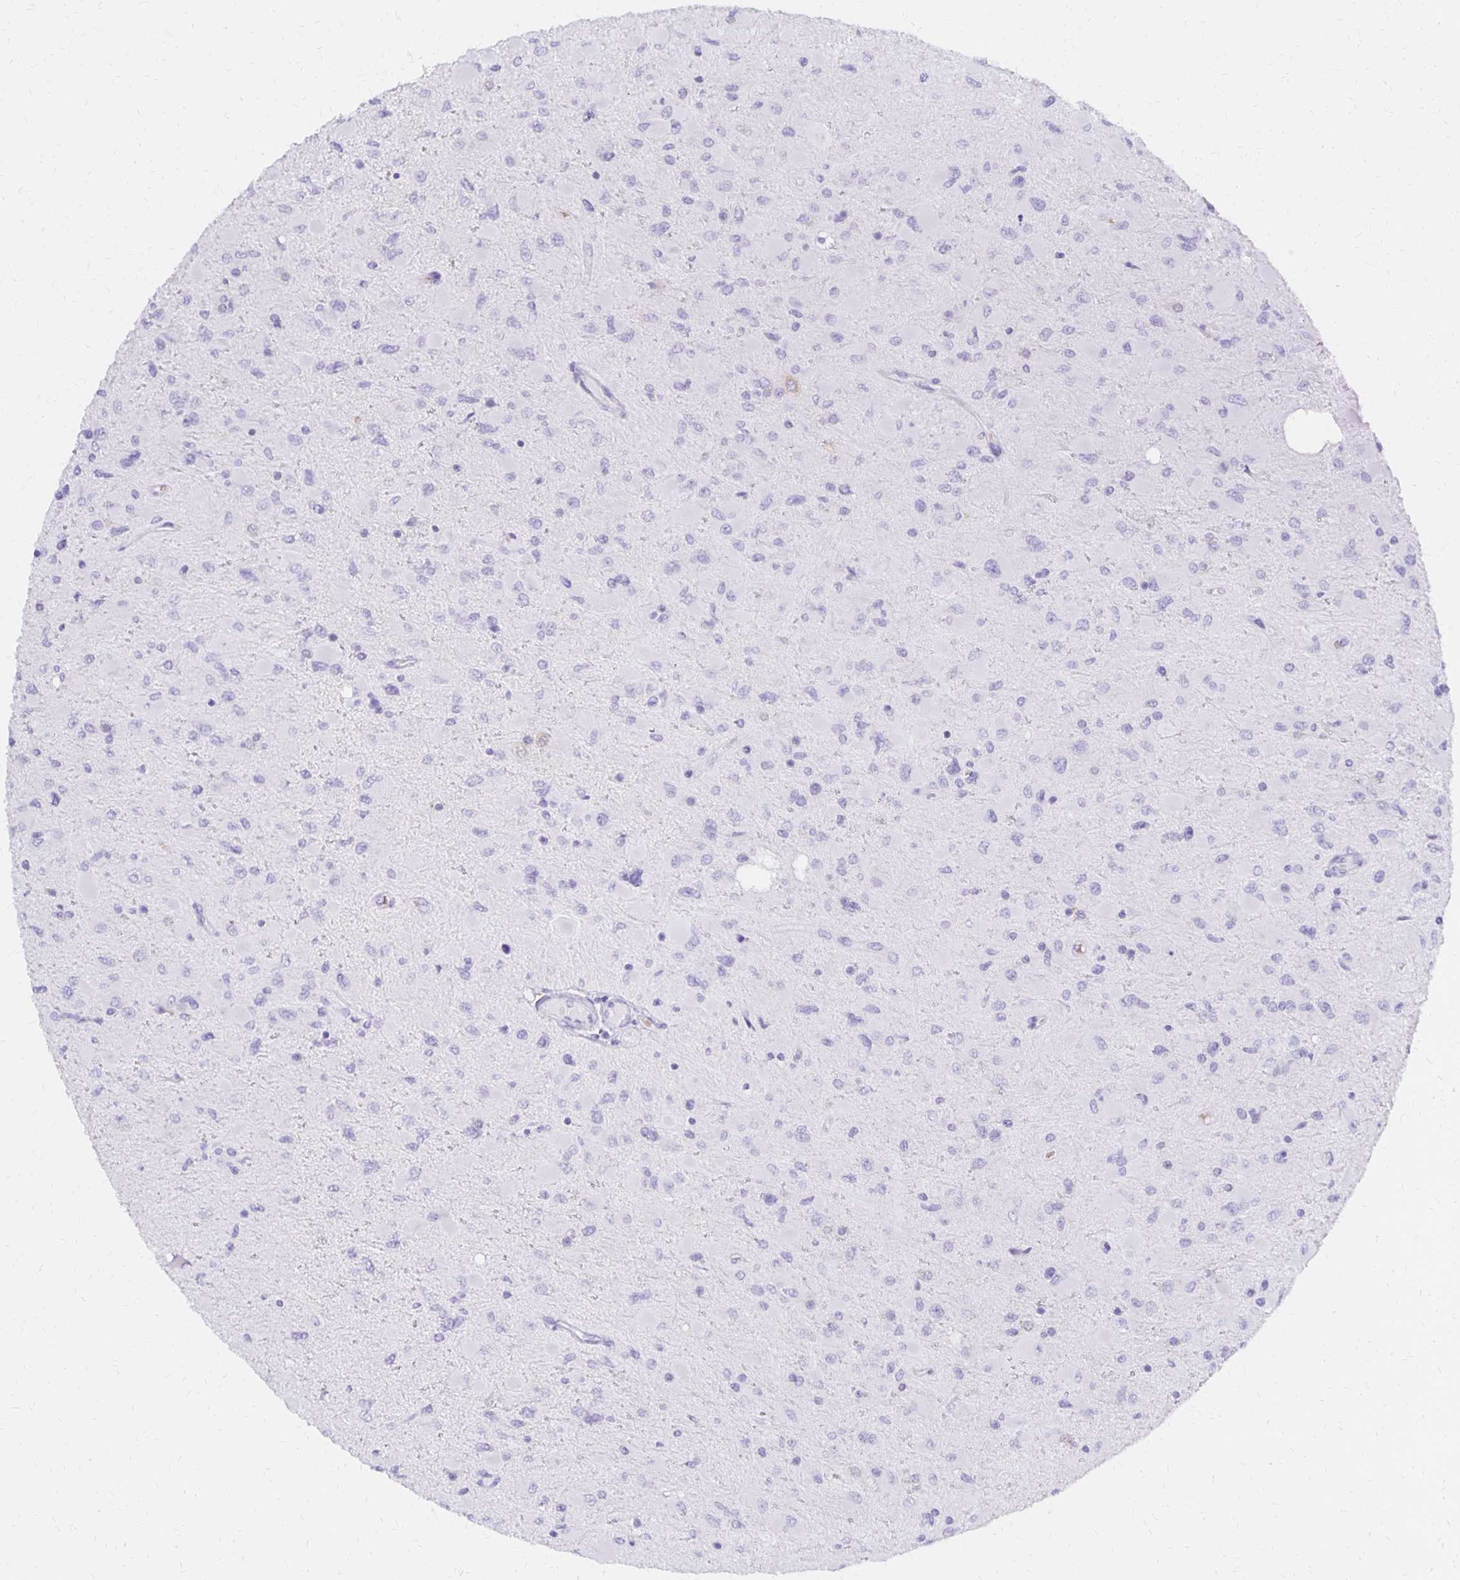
{"staining": {"intensity": "negative", "quantity": "none", "location": "none"}, "tissue": "glioma", "cell_type": "Tumor cells", "image_type": "cancer", "snomed": [{"axis": "morphology", "description": "Glioma, malignant, High grade"}, {"axis": "topography", "description": "Cerebral cortex"}], "caption": "A micrograph of human glioma is negative for staining in tumor cells.", "gene": "FNTB", "patient": {"sex": "female", "age": 36}}